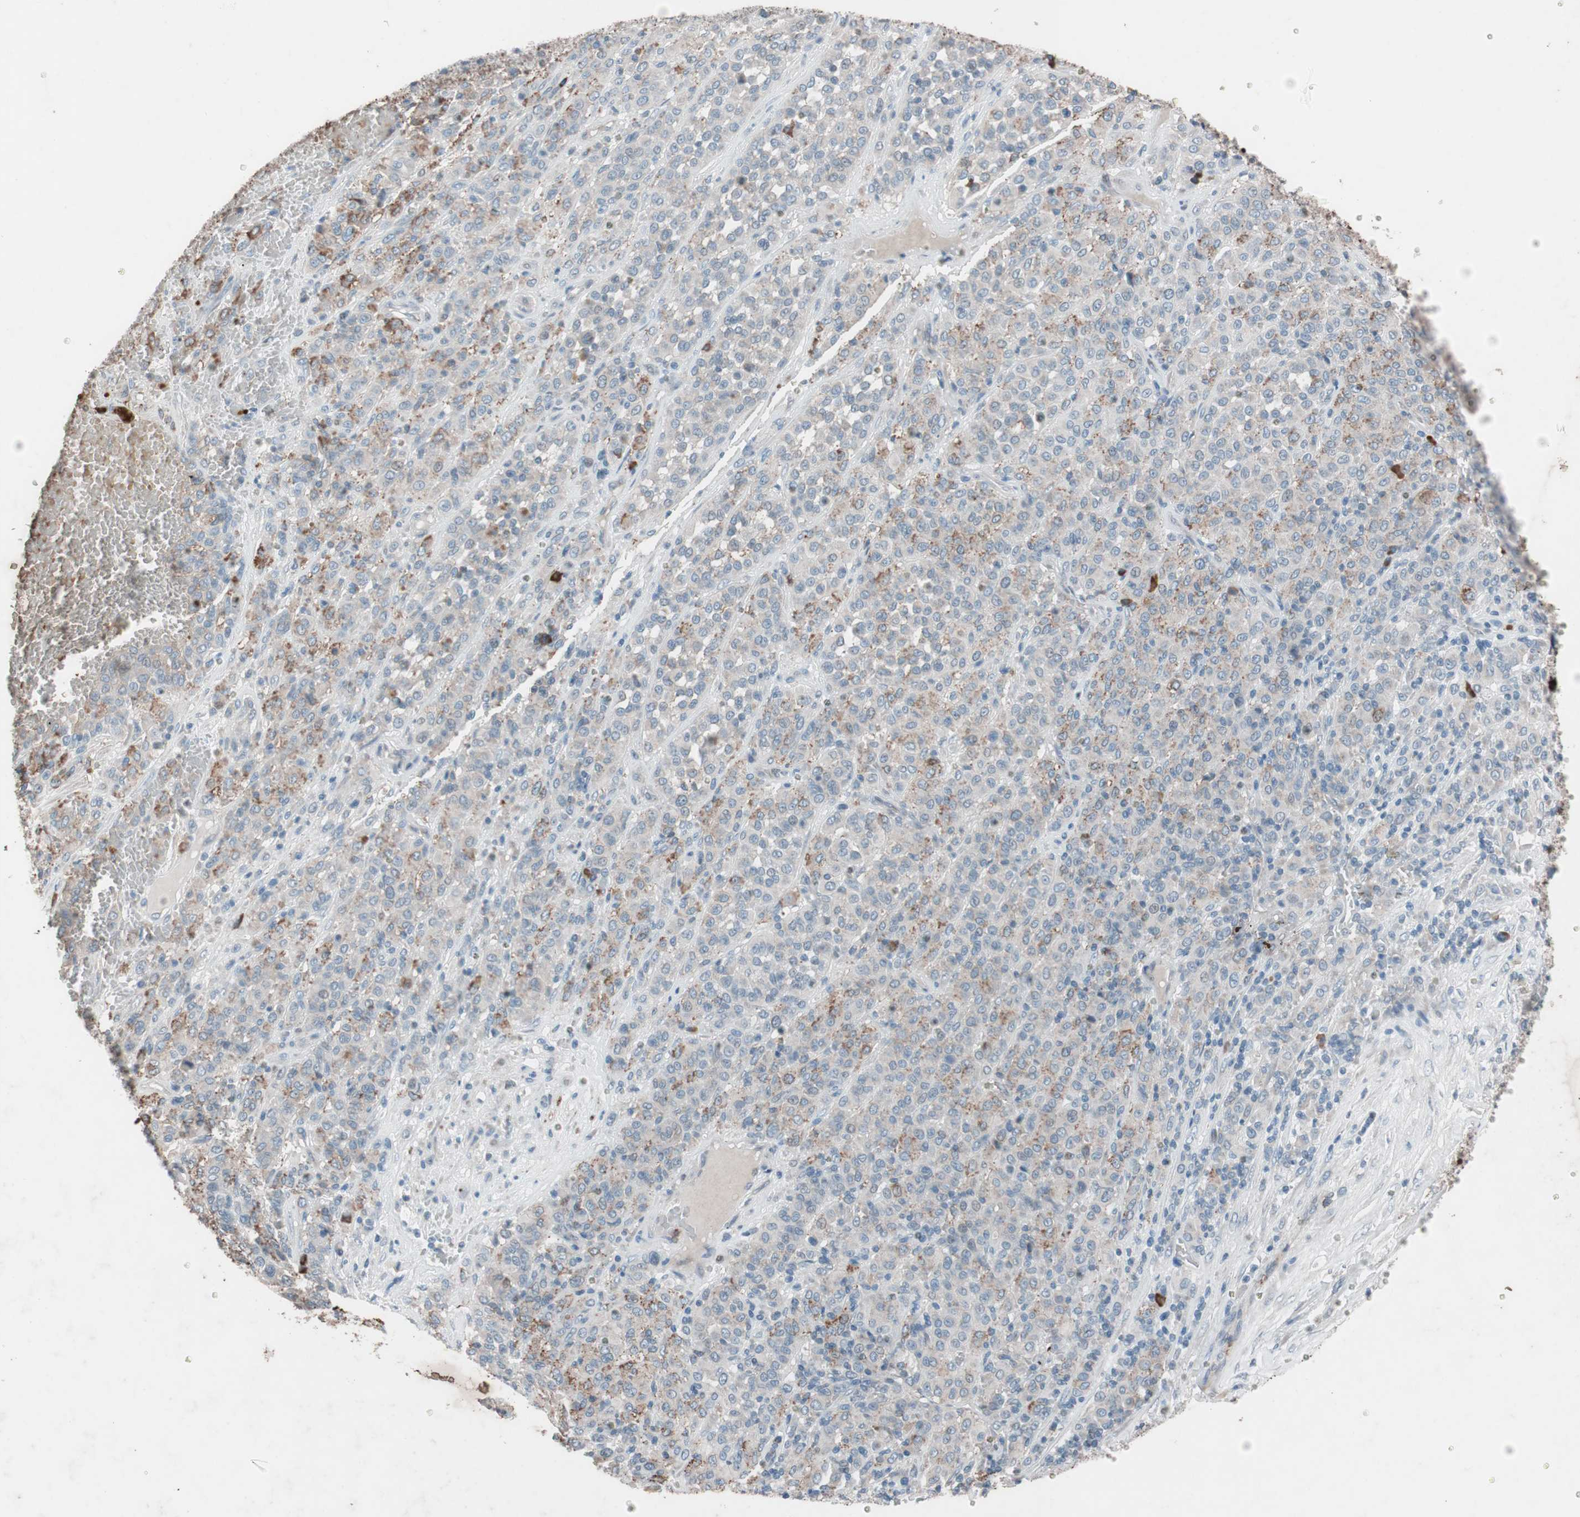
{"staining": {"intensity": "weak", "quantity": "25%-75%", "location": "cytoplasmic/membranous"}, "tissue": "melanoma", "cell_type": "Tumor cells", "image_type": "cancer", "snomed": [{"axis": "morphology", "description": "Malignant melanoma, Metastatic site"}, {"axis": "topography", "description": "Pancreas"}], "caption": "This photomicrograph reveals malignant melanoma (metastatic site) stained with immunohistochemistry to label a protein in brown. The cytoplasmic/membranous of tumor cells show weak positivity for the protein. Nuclei are counter-stained blue.", "gene": "GRB7", "patient": {"sex": "female", "age": 30}}